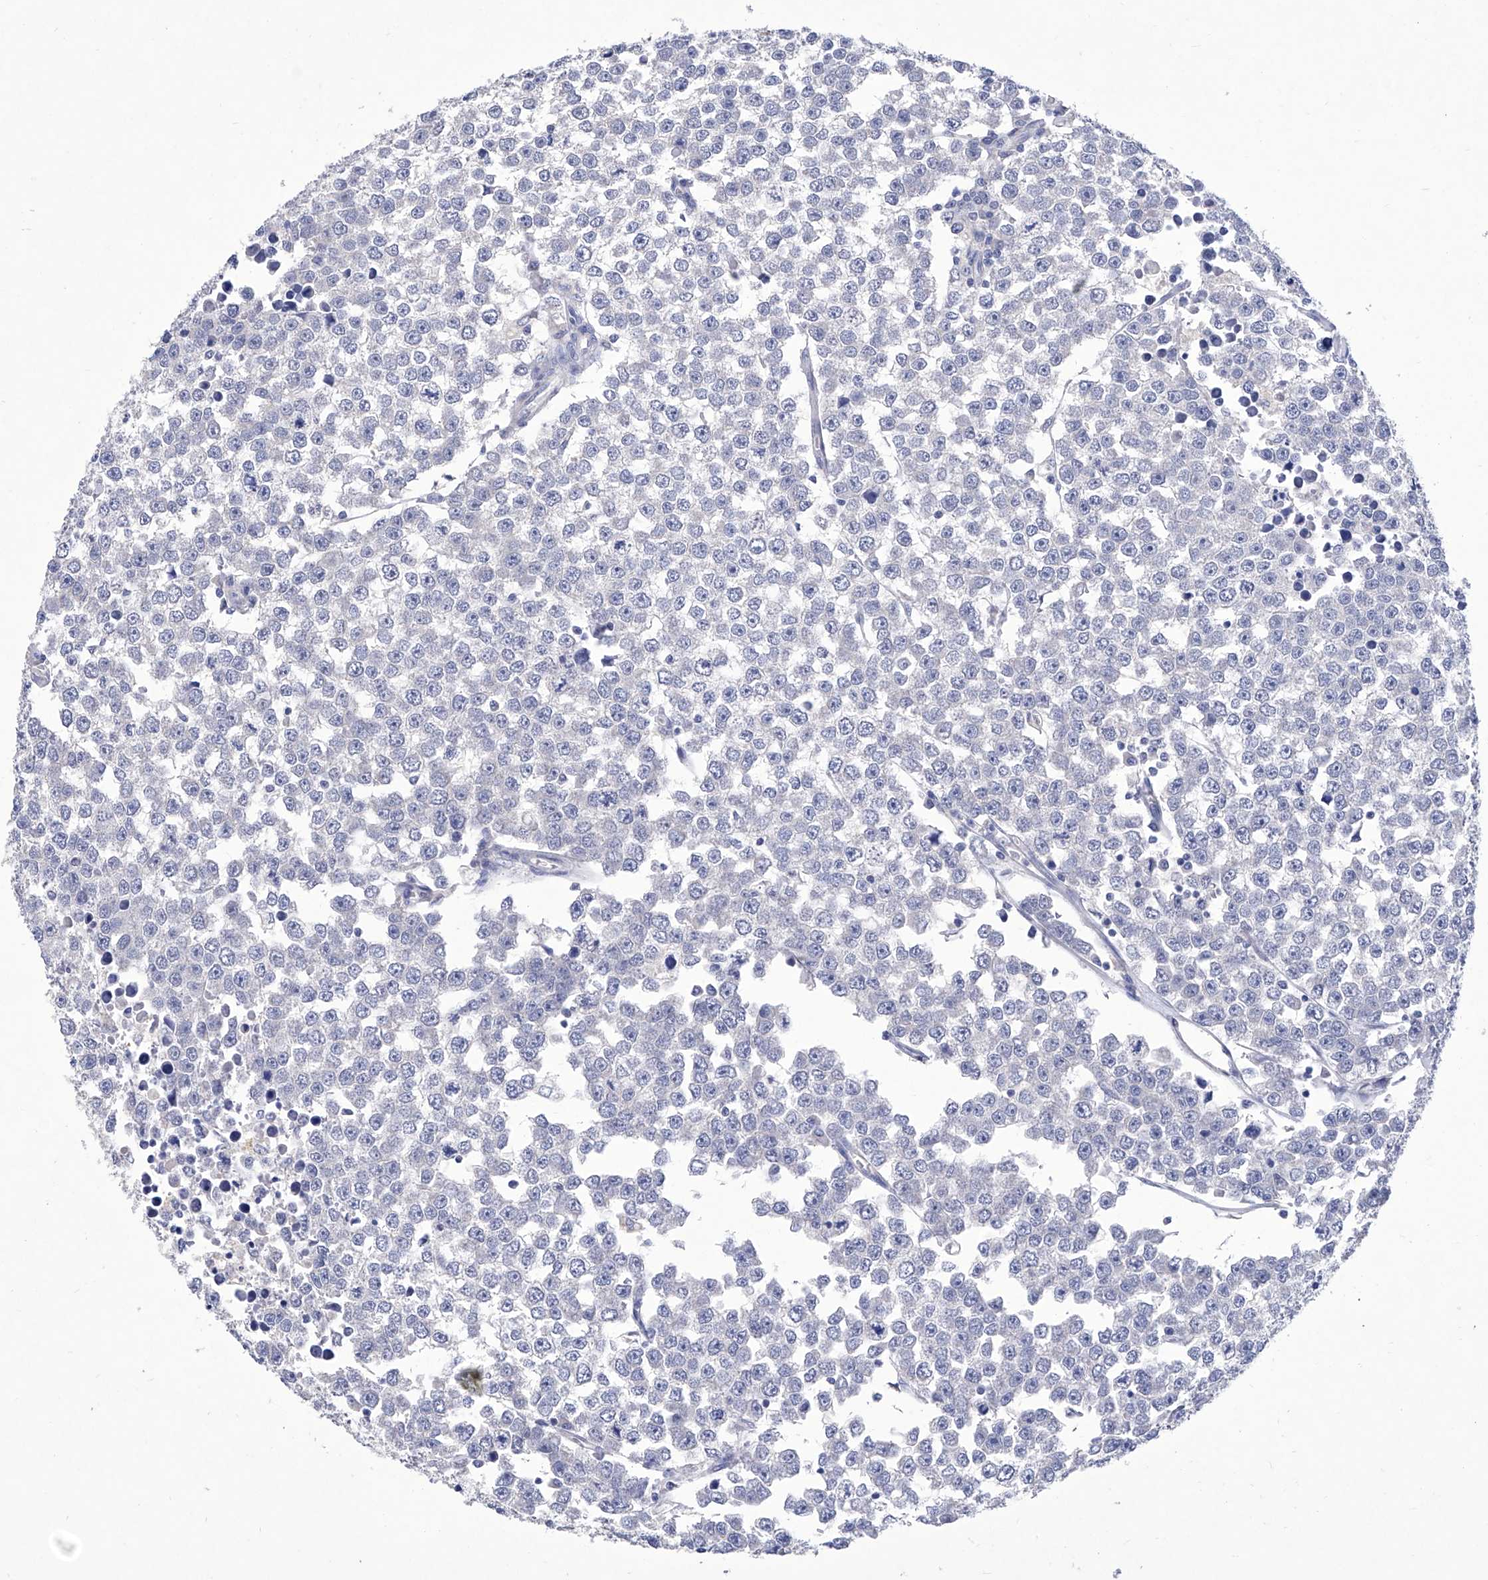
{"staining": {"intensity": "negative", "quantity": "none", "location": "none"}, "tissue": "testis cancer", "cell_type": "Tumor cells", "image_type": "cancer", "snomed": [{"axis": "morphology", "description": "Seminoma, NOS"}, {"axis": "morphology", "description": "Carcinoma, Embryonal, NOS"}, {"axis": "topography", "description": "Testis"}], "caption": "Tumor cells show no significant expression in embryonal carcinoma (testis).", "gene": "IFNL2", "patient": {"sex": "male", "age": 52}}